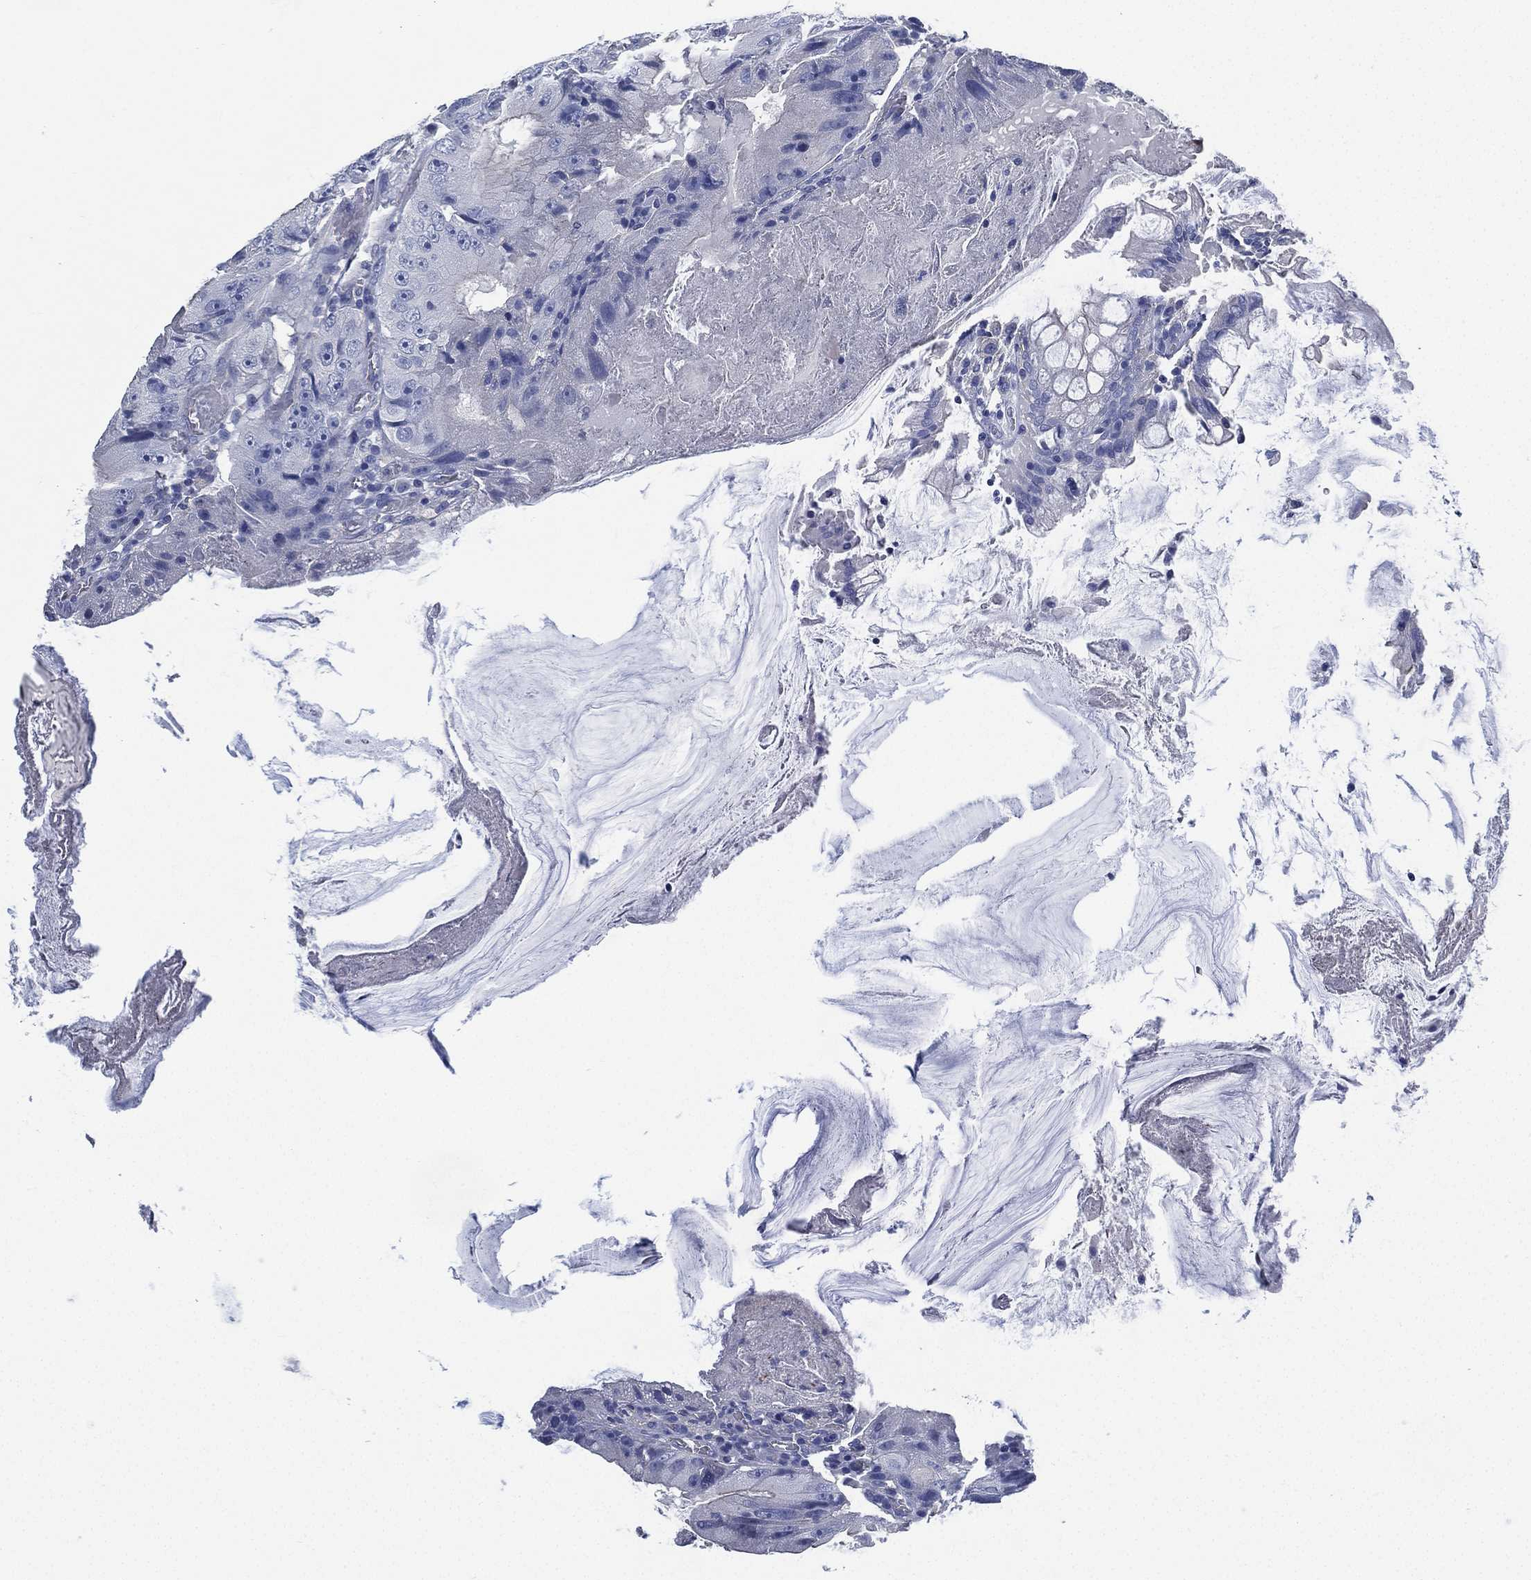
{"staining": {"intensity": "negative", "quantity": "none", "location": "none"}, "tissue": "colorectal cancer", "cell_type": "Tumor cells", "image_type": "cancer", "snomed": [{"axis": "morphology", "description": "Adenocarcinoma, NOS"}, {"axis": "topography", "description": "Colon"}], "caption": "High magnification brightfield microscopy of colorectal adenocarcinoma stained with DAB (3,3'-diaminobenzidine) (brown) and counterstained with hematoxylin (blue): tumor cells show no significant staining.", "gene": "CCDC70", "patient": {"sex": "female", "age": 86}}